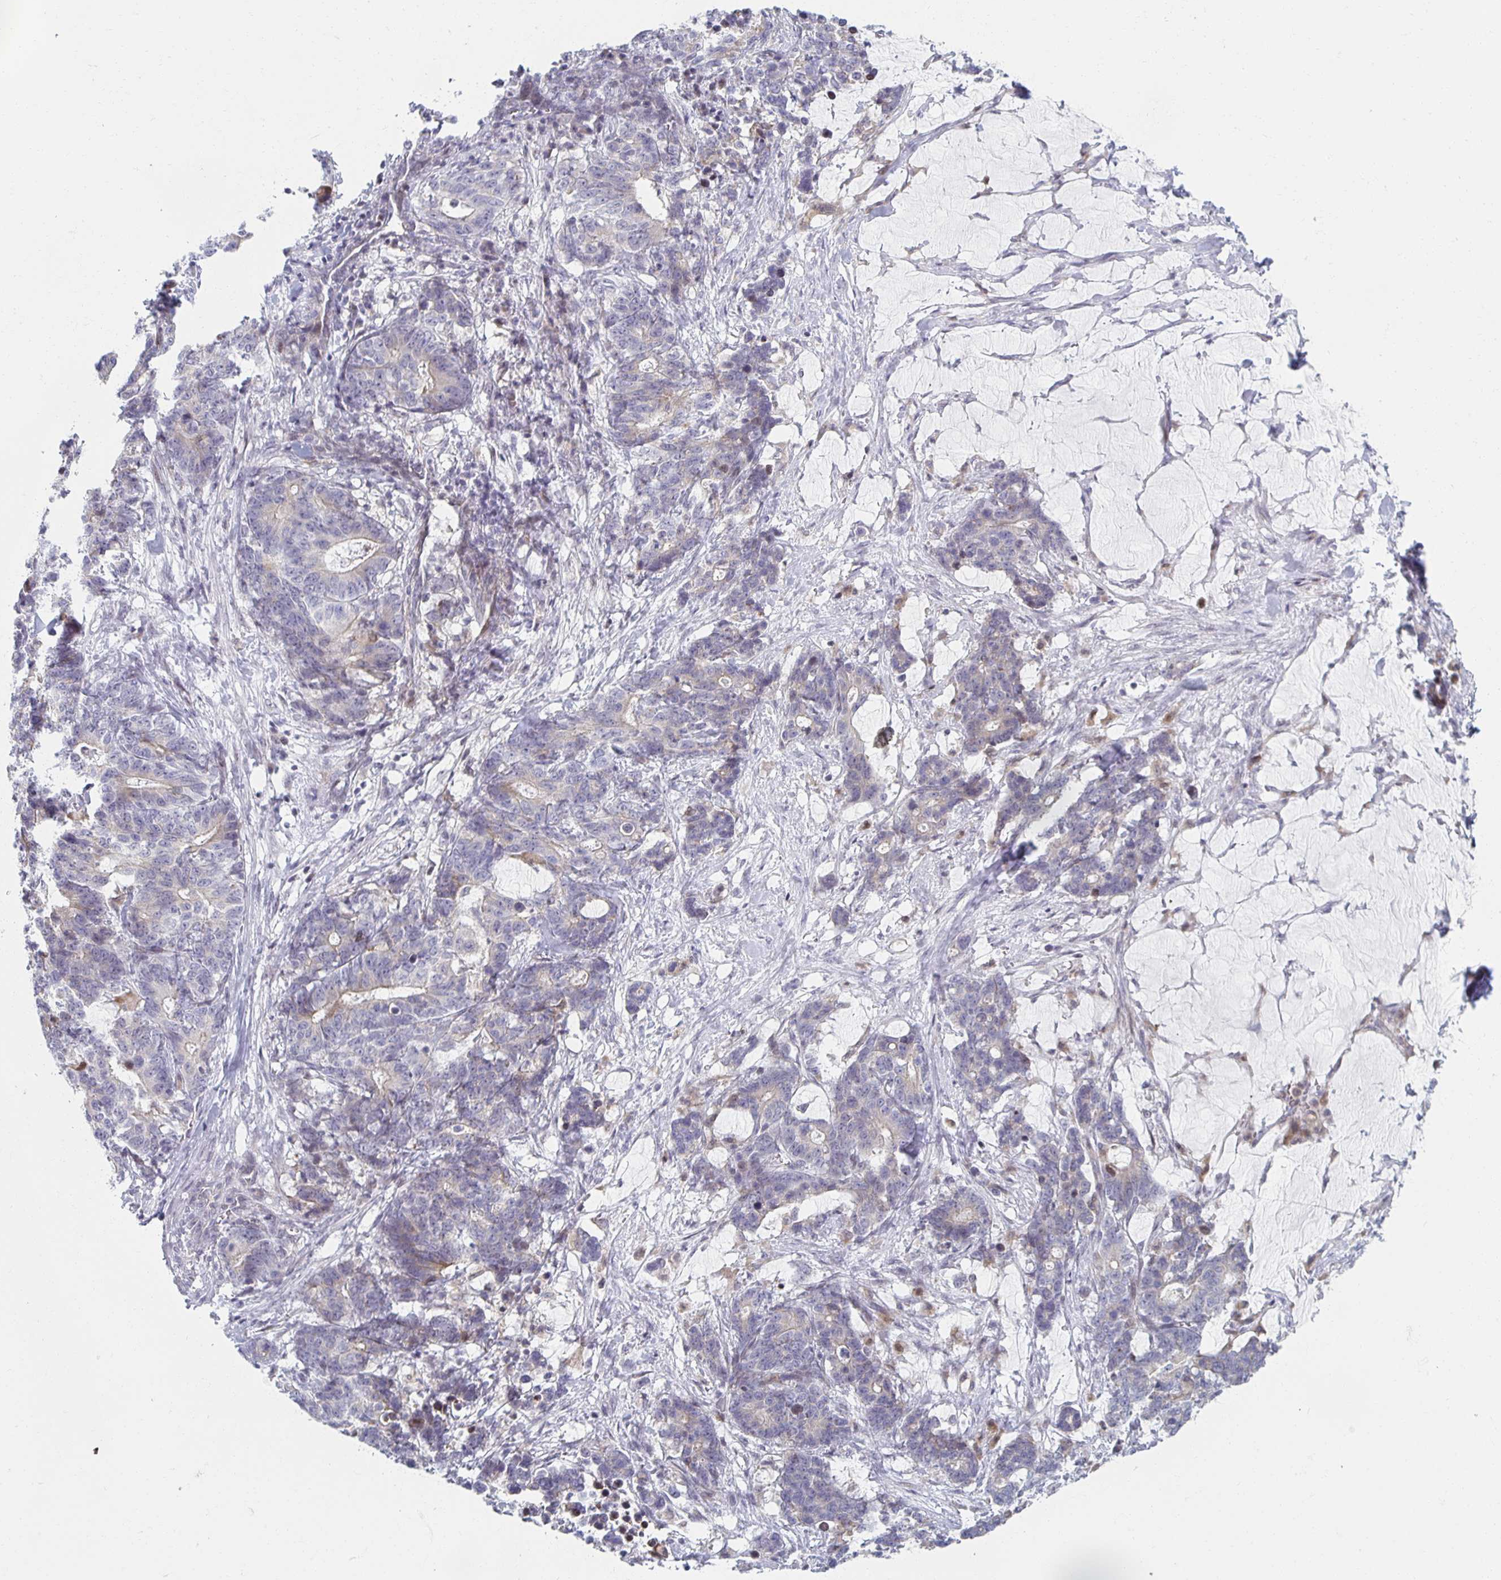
{"staining": {"intensity": "weak", "quantity": "<25%", "location": "cytoplasmic/membranous"}, "tissue": "stomach cancer", "cell_type": "Tumor cells", "image_type": "cancer", "snomed": [{"axis": "morphology", "description": "Normal tissue, NOS"}, {"axis": "morphology", "description": "Adenocarcinoma, NOS"}, {"axis": "topography", "description": "Stomach"}], "caption": "A high-resolution histopathology image shows IHC staining of stomach adenocarcinoma, which displays no significant expression in tumor cells.", "gene": "HCFC1R1", "patient": {"sex": "female", "age": 64}}